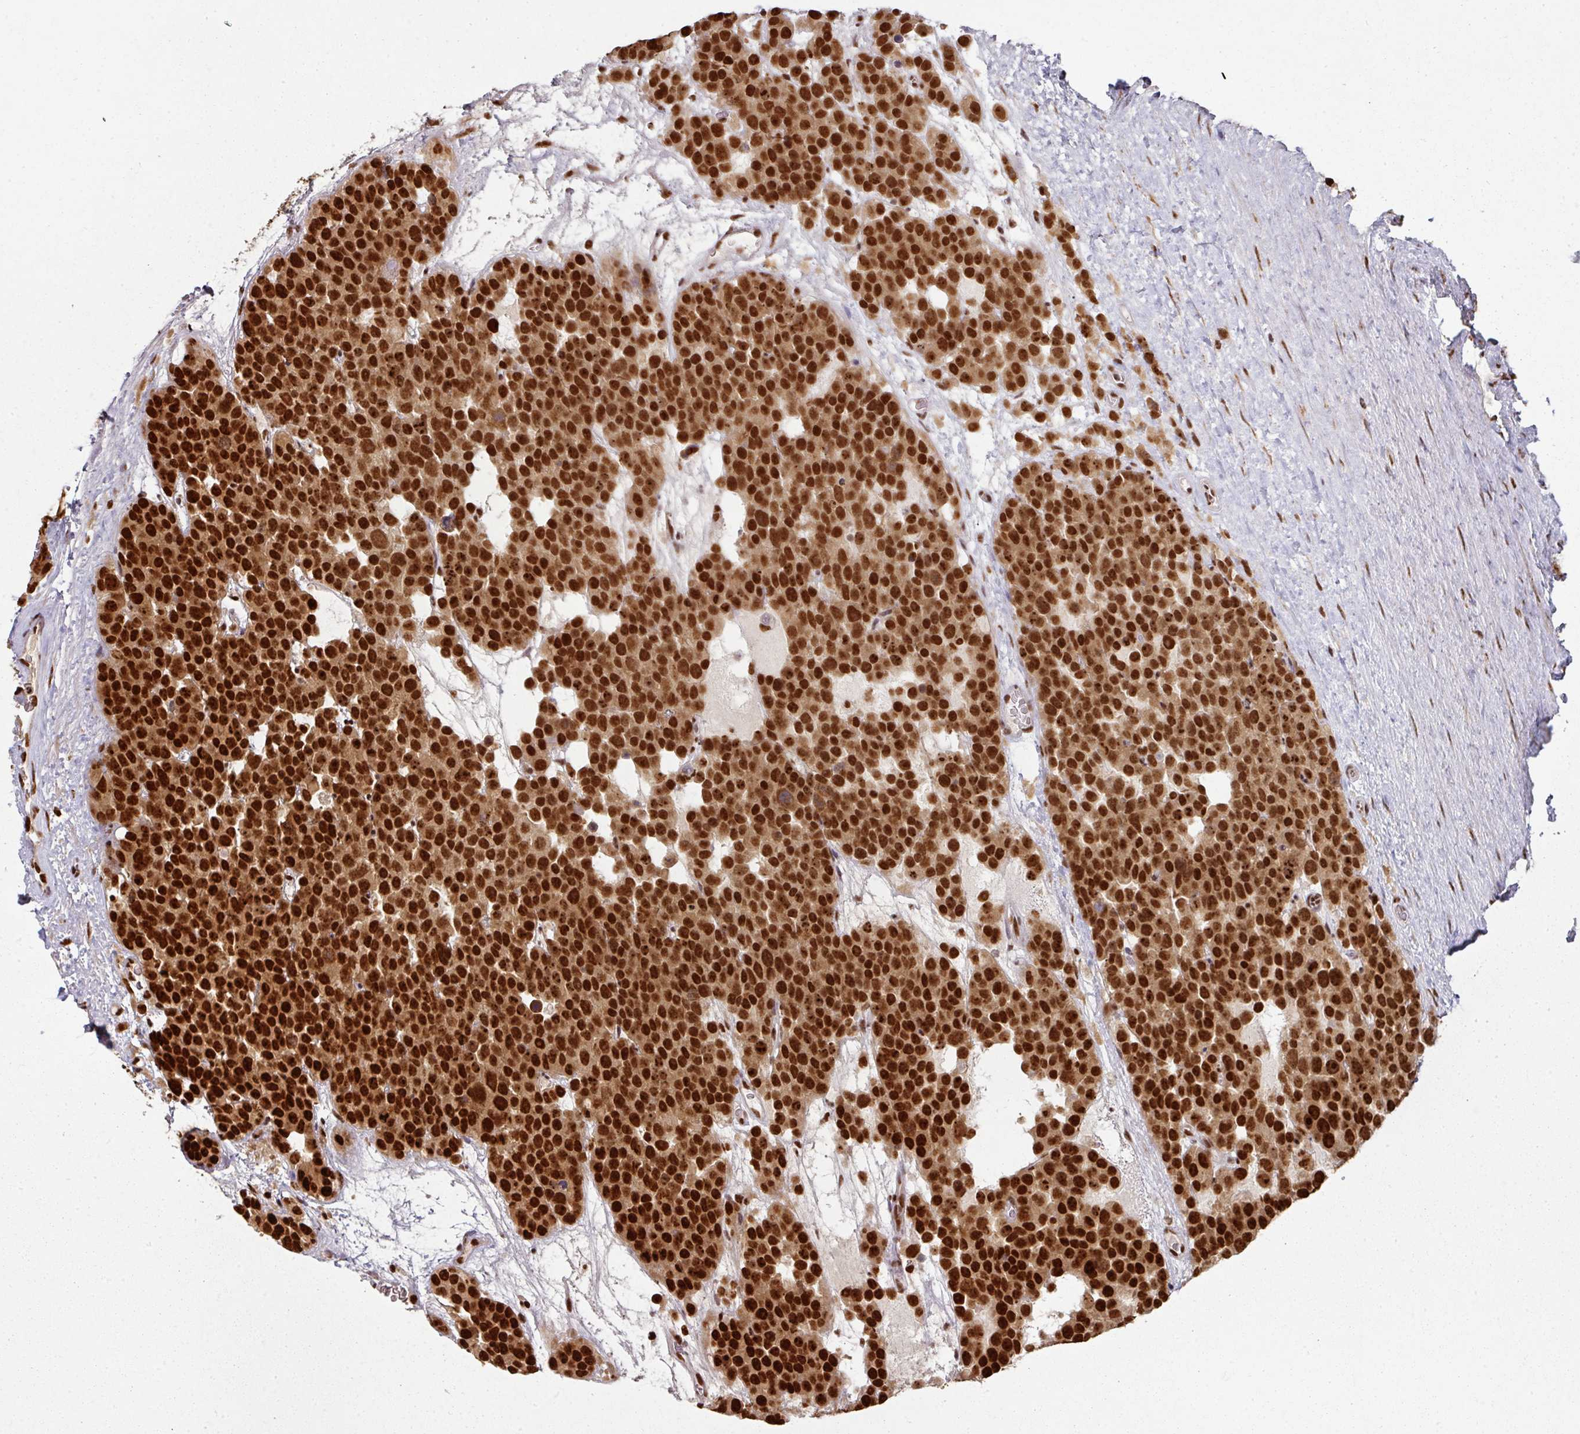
{"staining": {"intensity": "strong", "quantity": ">75%", "location": "nuclear"}, "tissue": "testis cancer", "cell_type": "Tumor cells", "image_type": "cancer", "snomed": [{"axis": "morphology", "description": "Seminoma, NOS"}, {"axis": "topography", "description": "Testis"}], "caption": "Human testis cancer stained with a protein marker exhibits strong staining in tumor cells.", "gene": "SIK3", "patient": {"sex": "male", "age": 71}}